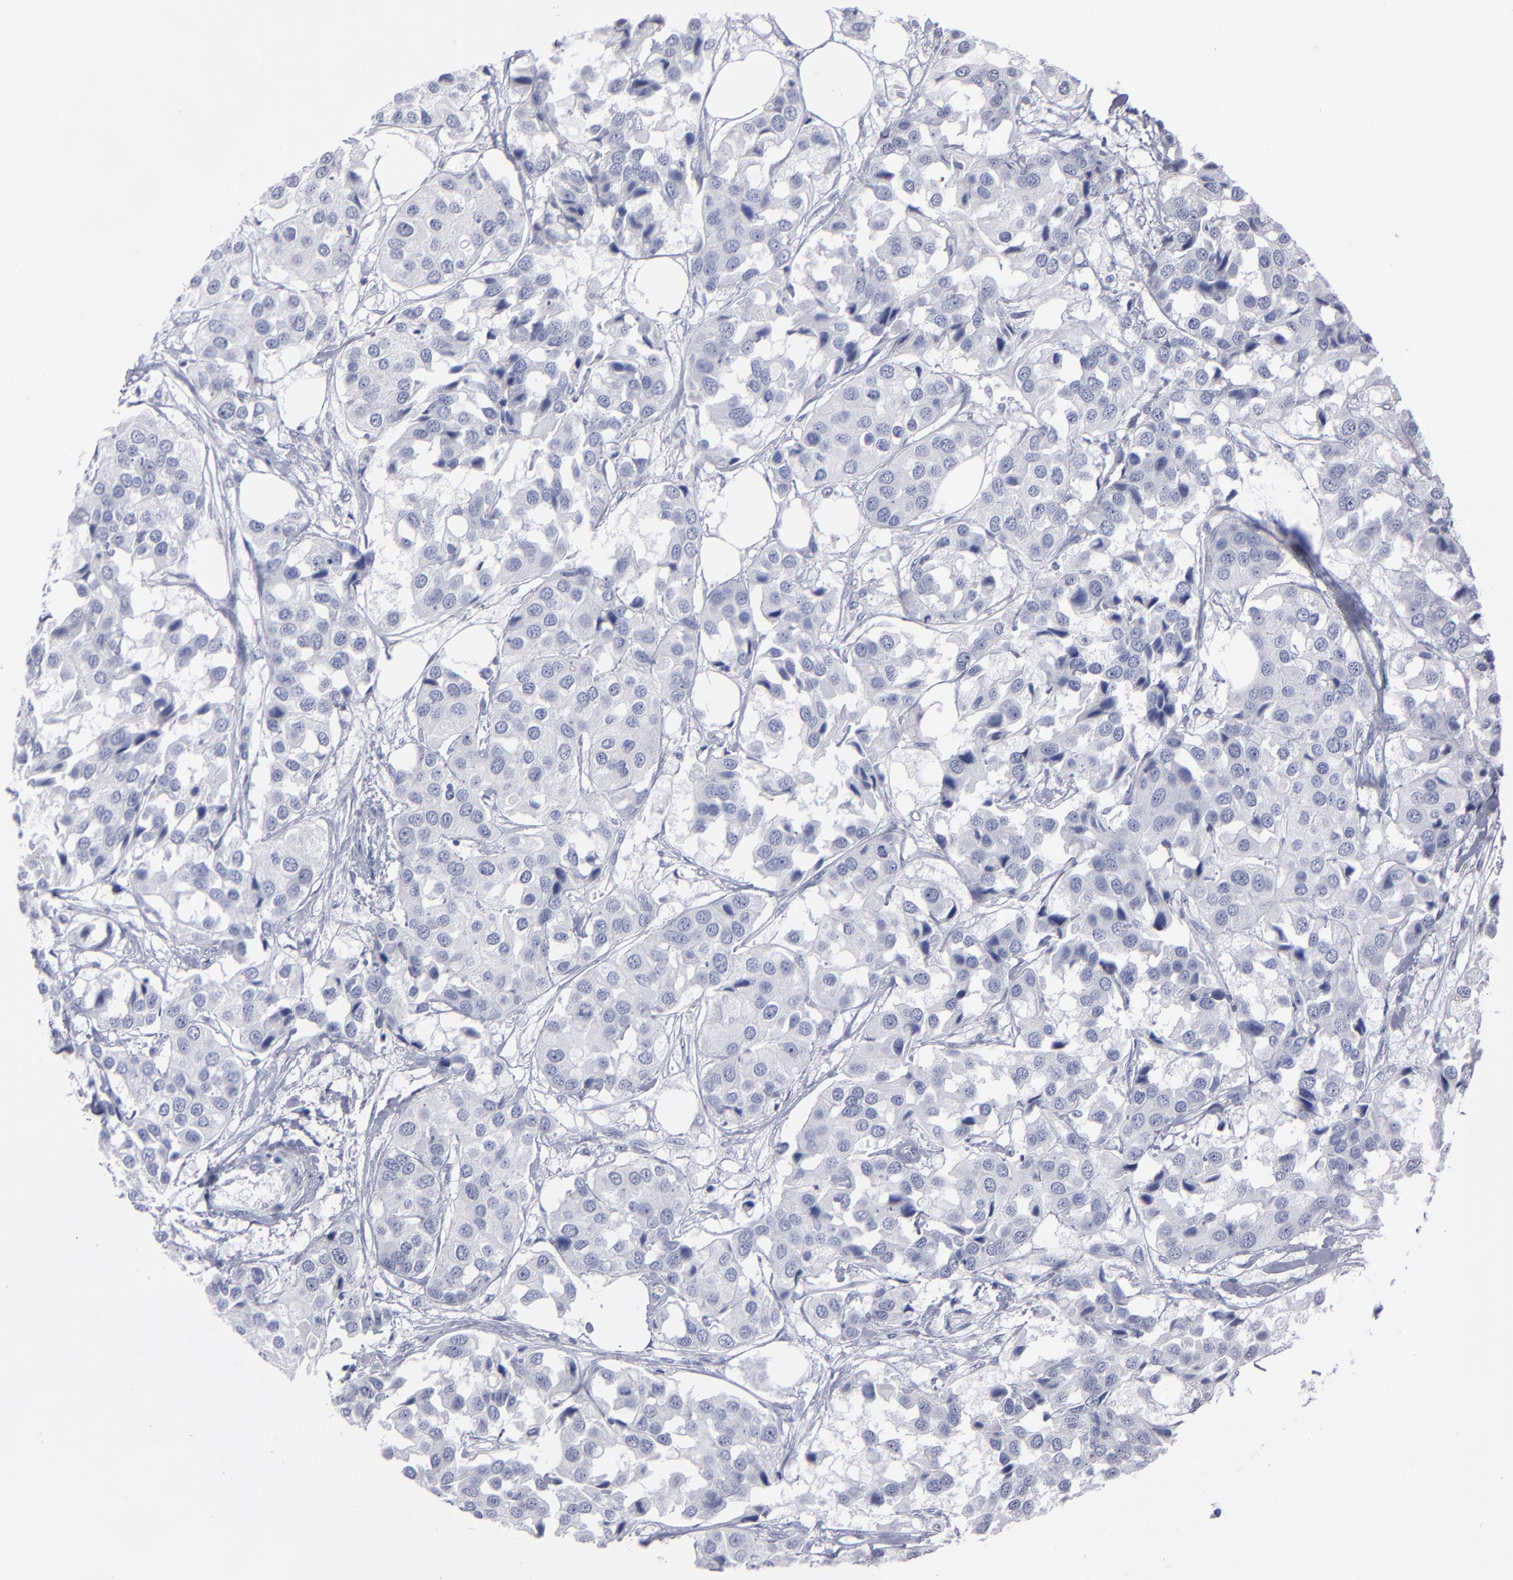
{"staining": {"intensity": "negative", "quantity": "none", "location": "none"}, "tissue": "breast cancer", "cell_type": "Tumor cells", "image_type": "cancer", "snomed": [{"axis": "morphology", "description": "Duct carcinoma"}, {"axis": "topography", "description": "Breast"}], "caption": "DAB (3,3'-diaminobenzidine) immunohistochemical staining of infiltrating ductal carcinoma (breast) exhibits no significant staining in tumor cells.", "gene": "CADM3", "patient": {"sex": "female", "age": 80}}